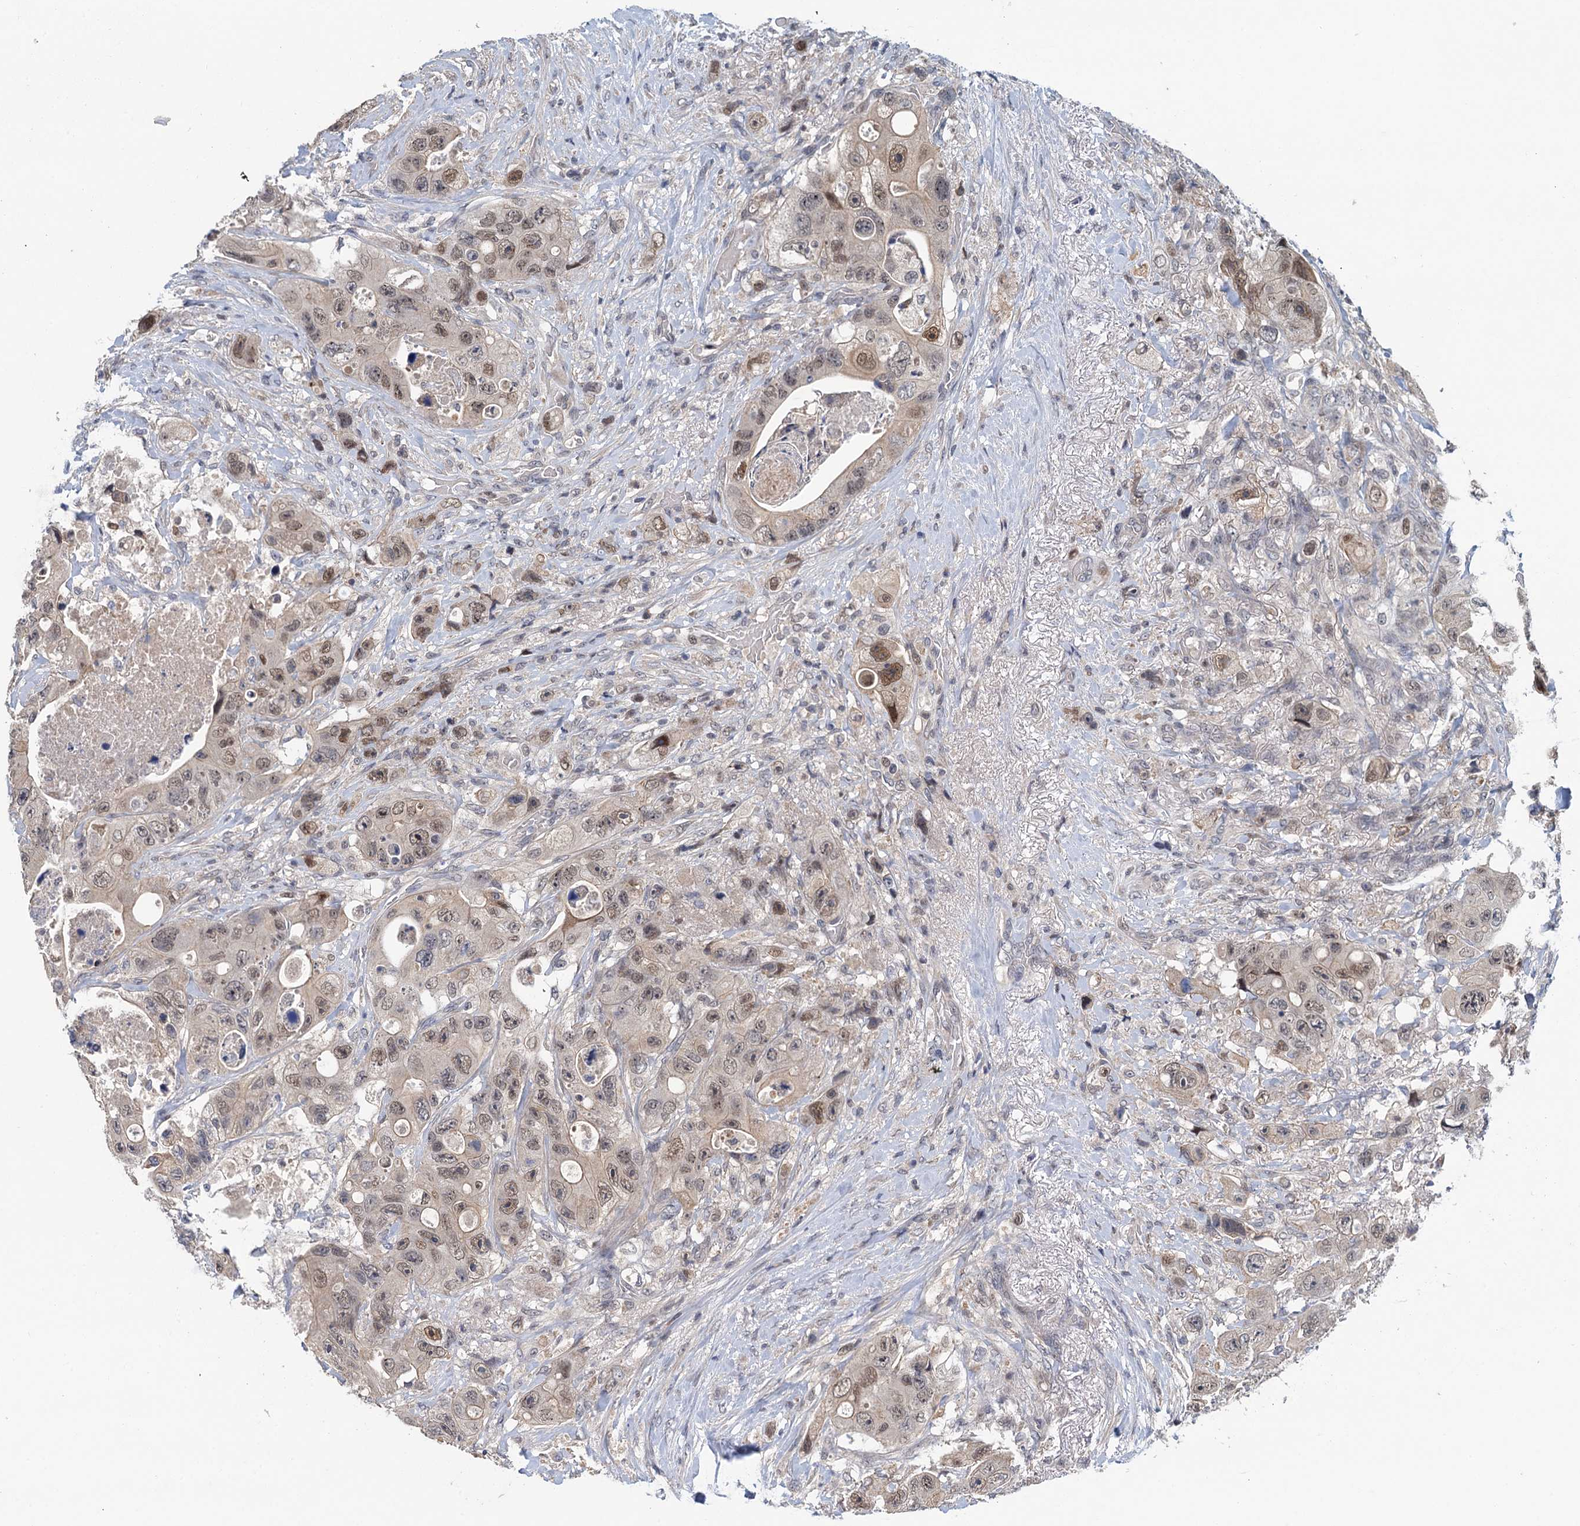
{"staining": {"intensity": "moderate", "quantity": "<25%", "location": "nuclear"}, "tissue": "colorectal cancer", "cell_type": "Tumor cells", "image_type": "cancer", "snomed": [{"axis": "morphology", "description": "Adenocarcinoma, NOS"}, {"axis": "topography", "description": "Colon"}], "caption": "Tumor cells reveal low levels of moderate nuclear positivity in approximately <25% of cells in human colorectal cancer (adenocarcinoma). Immunohistochemistry stains the protein in brown and the nuclei are stained blue.", "gene": "MDM1", "patient": {"sex": "female", "age": 46}}